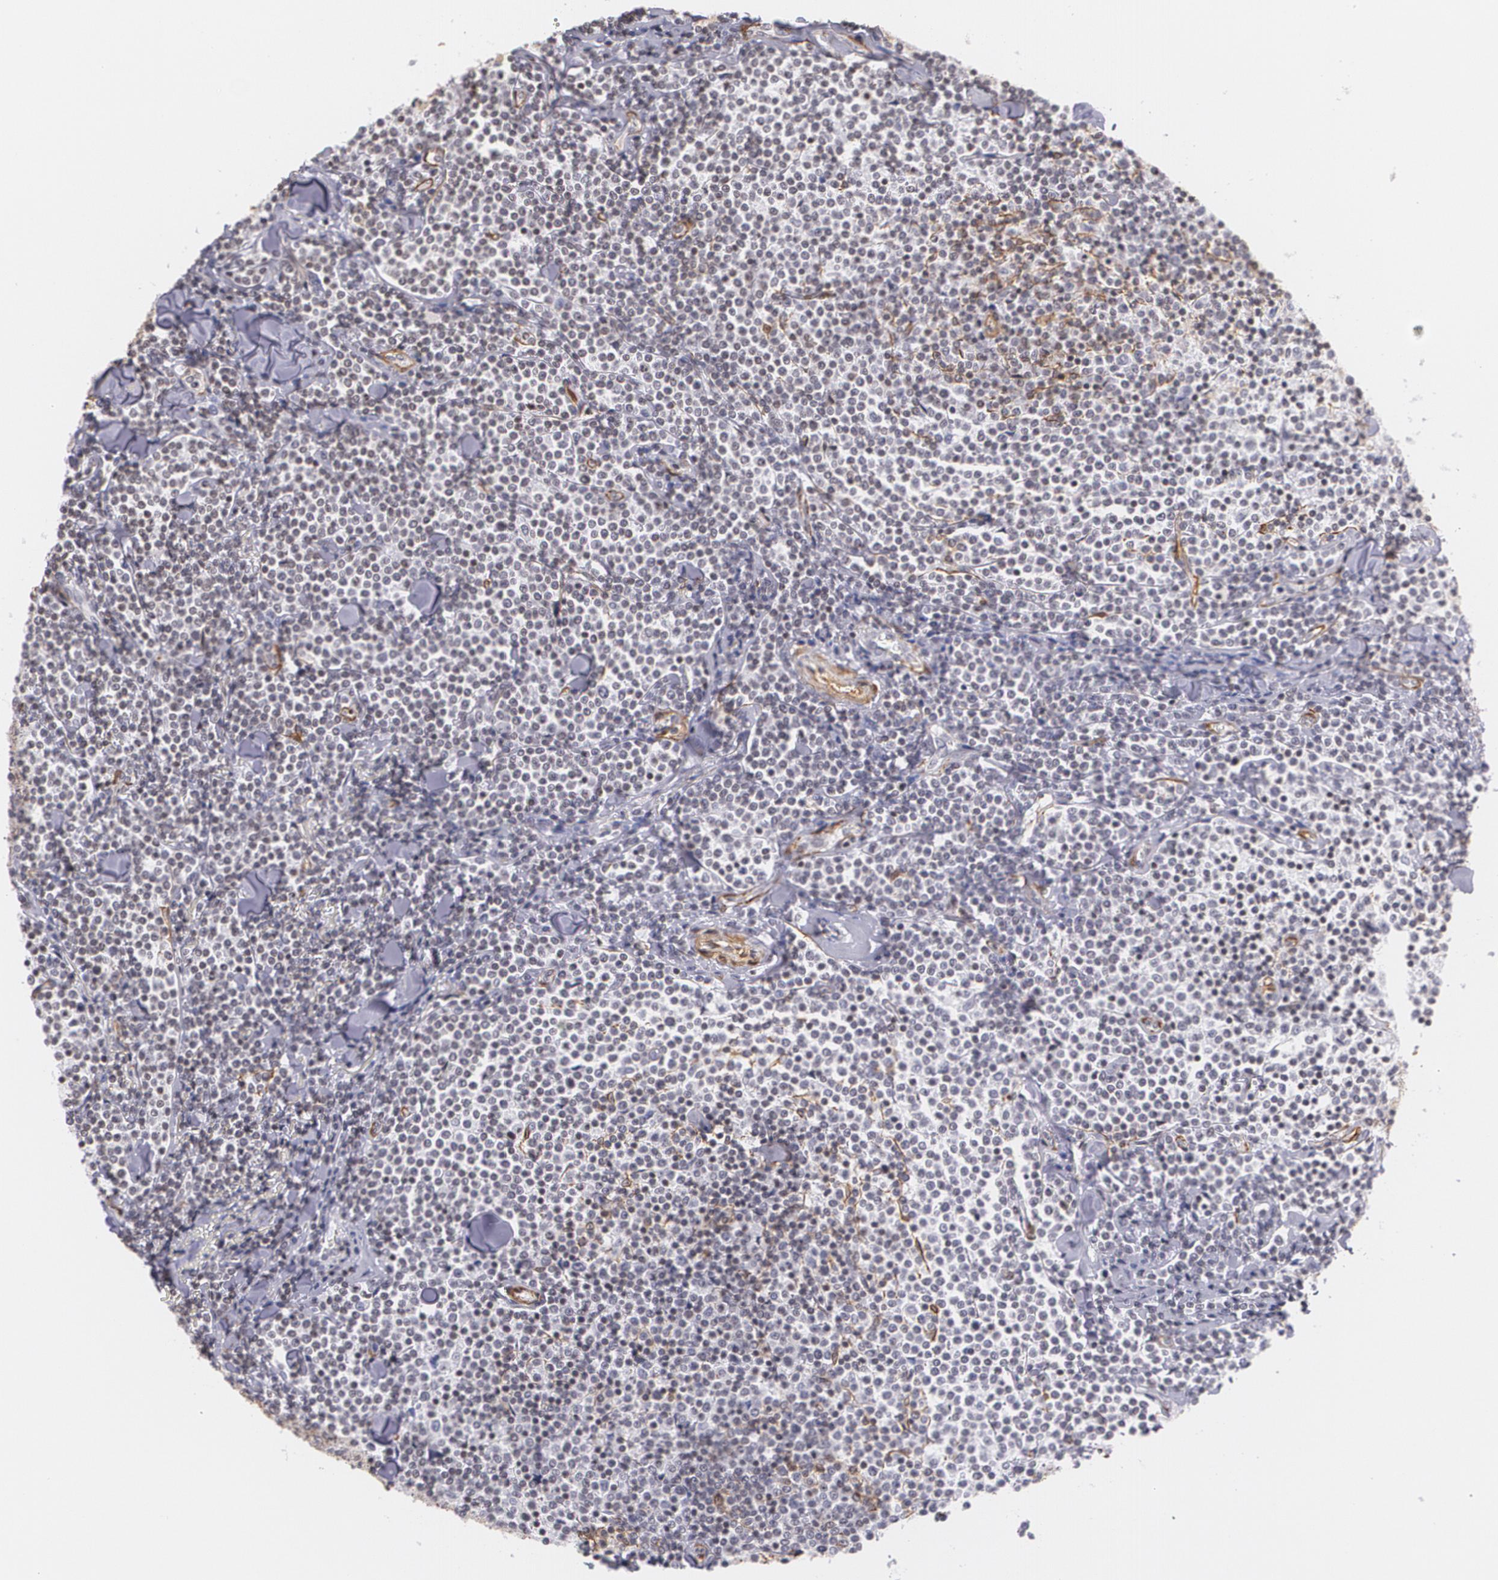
{"staining": {"intensity": "negative", "quantity": "none", "location": "none"}, "tissue": "lymphoma", "cell_type": "Tumor cells", "image_type": "cancer", "snomed": [{"axis": "morphology", "description": "Malignant lymphoma, non-Hodgkin's type, Low grade"}, {"axis": "topography", "description": "Soft tissue"}], "caption": "Immunohistochemistry histopathology image of neoplastic tissue: malignant lymphoma, non-Hodgkin's type (low-grade) stained with DAB (3,3'-diaminobenzidine) shows no significant protein staining in tumor cells.", "gene": "VAMP1", "patient": {"sex": "male", "age": 92}}